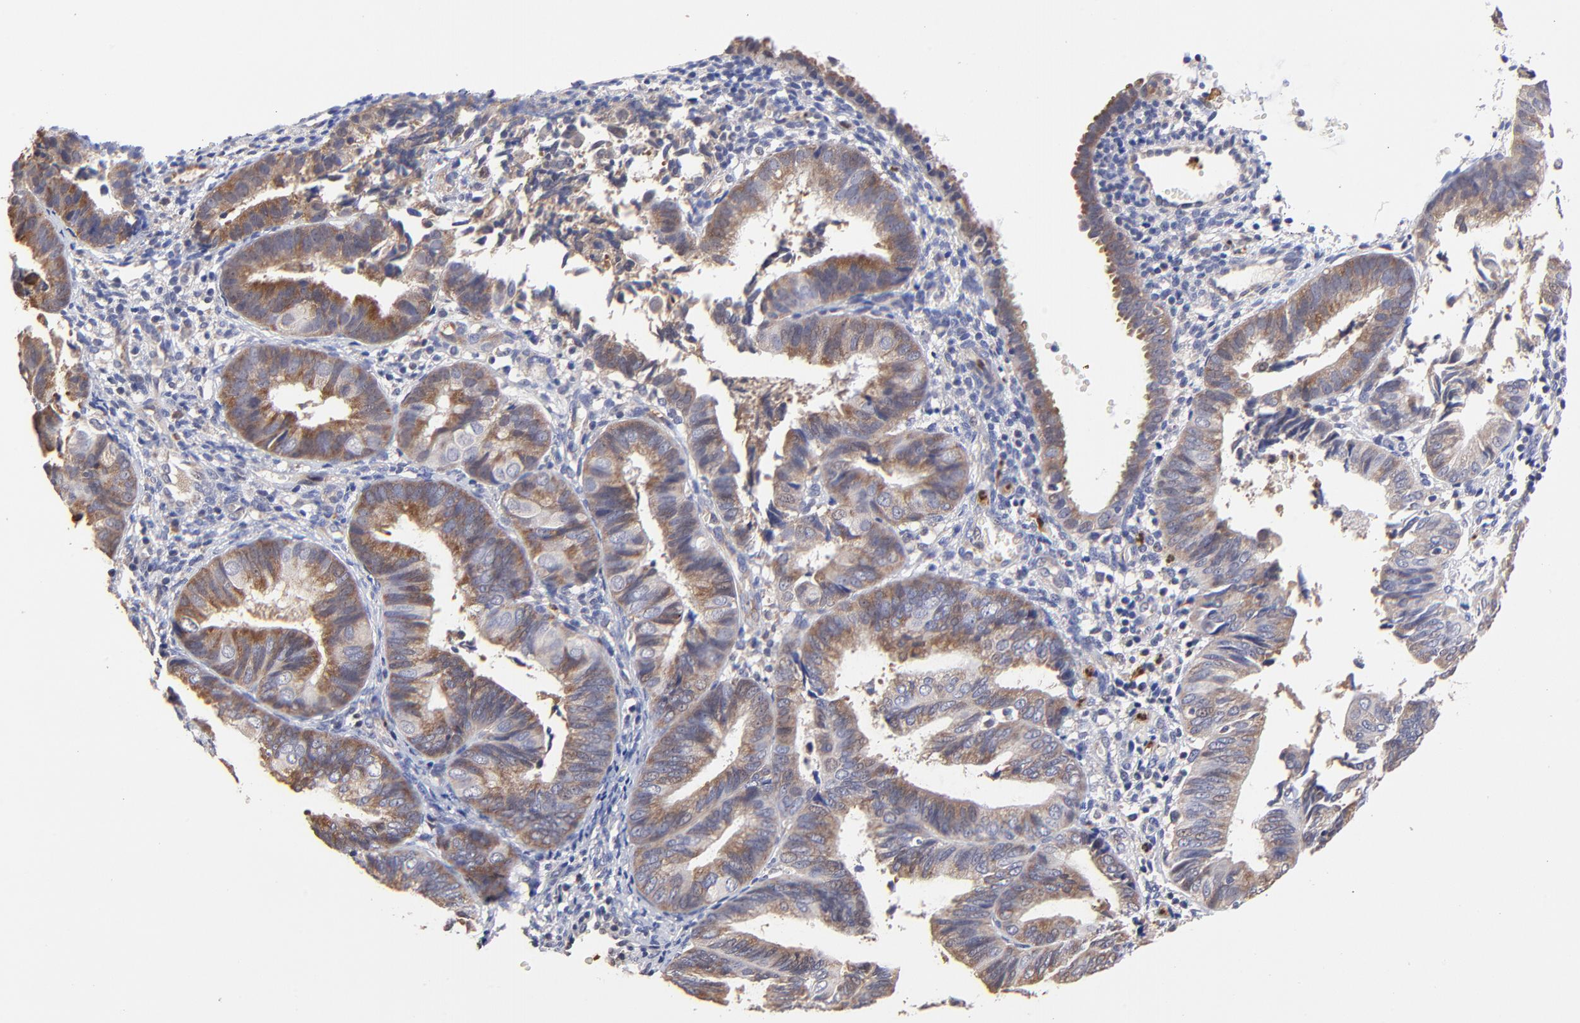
{"staining": {"intensity": "moderate", "quantity": ">75%", "location": "cytoplasmic/membranous"}, "tissue": "endometrial cancer", "cell_type": "Tumor cells", "image_type": "cancer", "snomed": [{"axis": "morphology", "description": "Adenocarcinoma, NOS"}, {"axis": "topography", "description": "Endometrium"}], "caption": "A high-resolution micrograph shows IHC staining of adenocarcinoma (endometrial), which displays moderate cytoplasmic/membranous positivity in about >75% of tumor cells.", "gene": "BBOF1", "patient": {"sex": "female", "age": 63}}